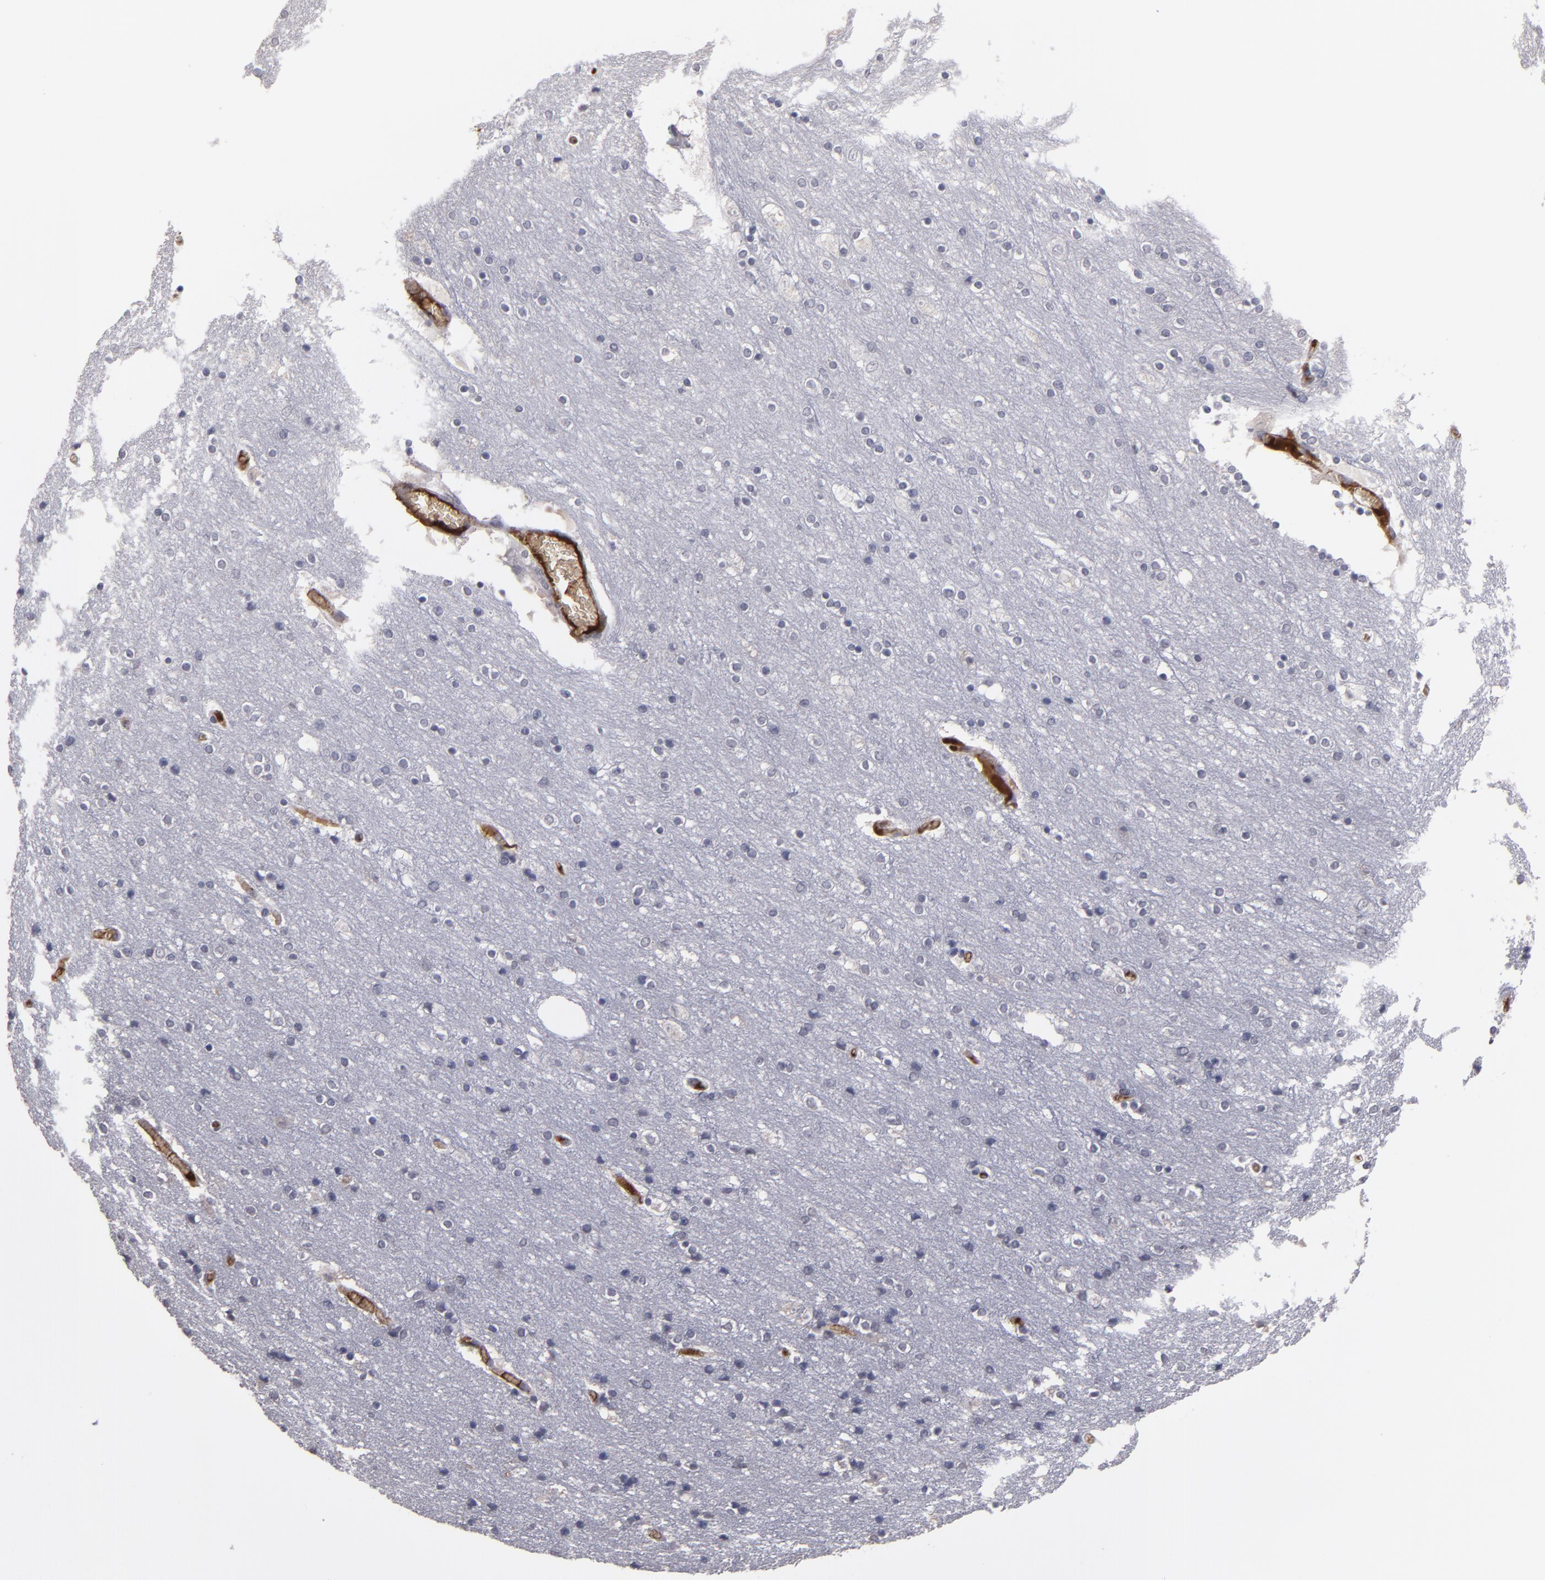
{"staining": {"intensity": "negative", "quantity": "none", "location": "none"}, "tissue": "cerebral cortex", "cell_type": "Endothelial cells", "image_type": "normal", "snomed": [{"axis": "morphology", "description": "Normal tissue, NOS"}, {"axis": "topography", "description": "Cerebral cortex"}], "caption": "IHC histopathology image of unremarkable cerebral cortex: human cerebral cortex stained with DAB (3,3'-diaminobenzidine) displays no significant protein expression in endothelial cells.", "gene": "ITIH4", "patient": {"sex": "female", "age": 54}}